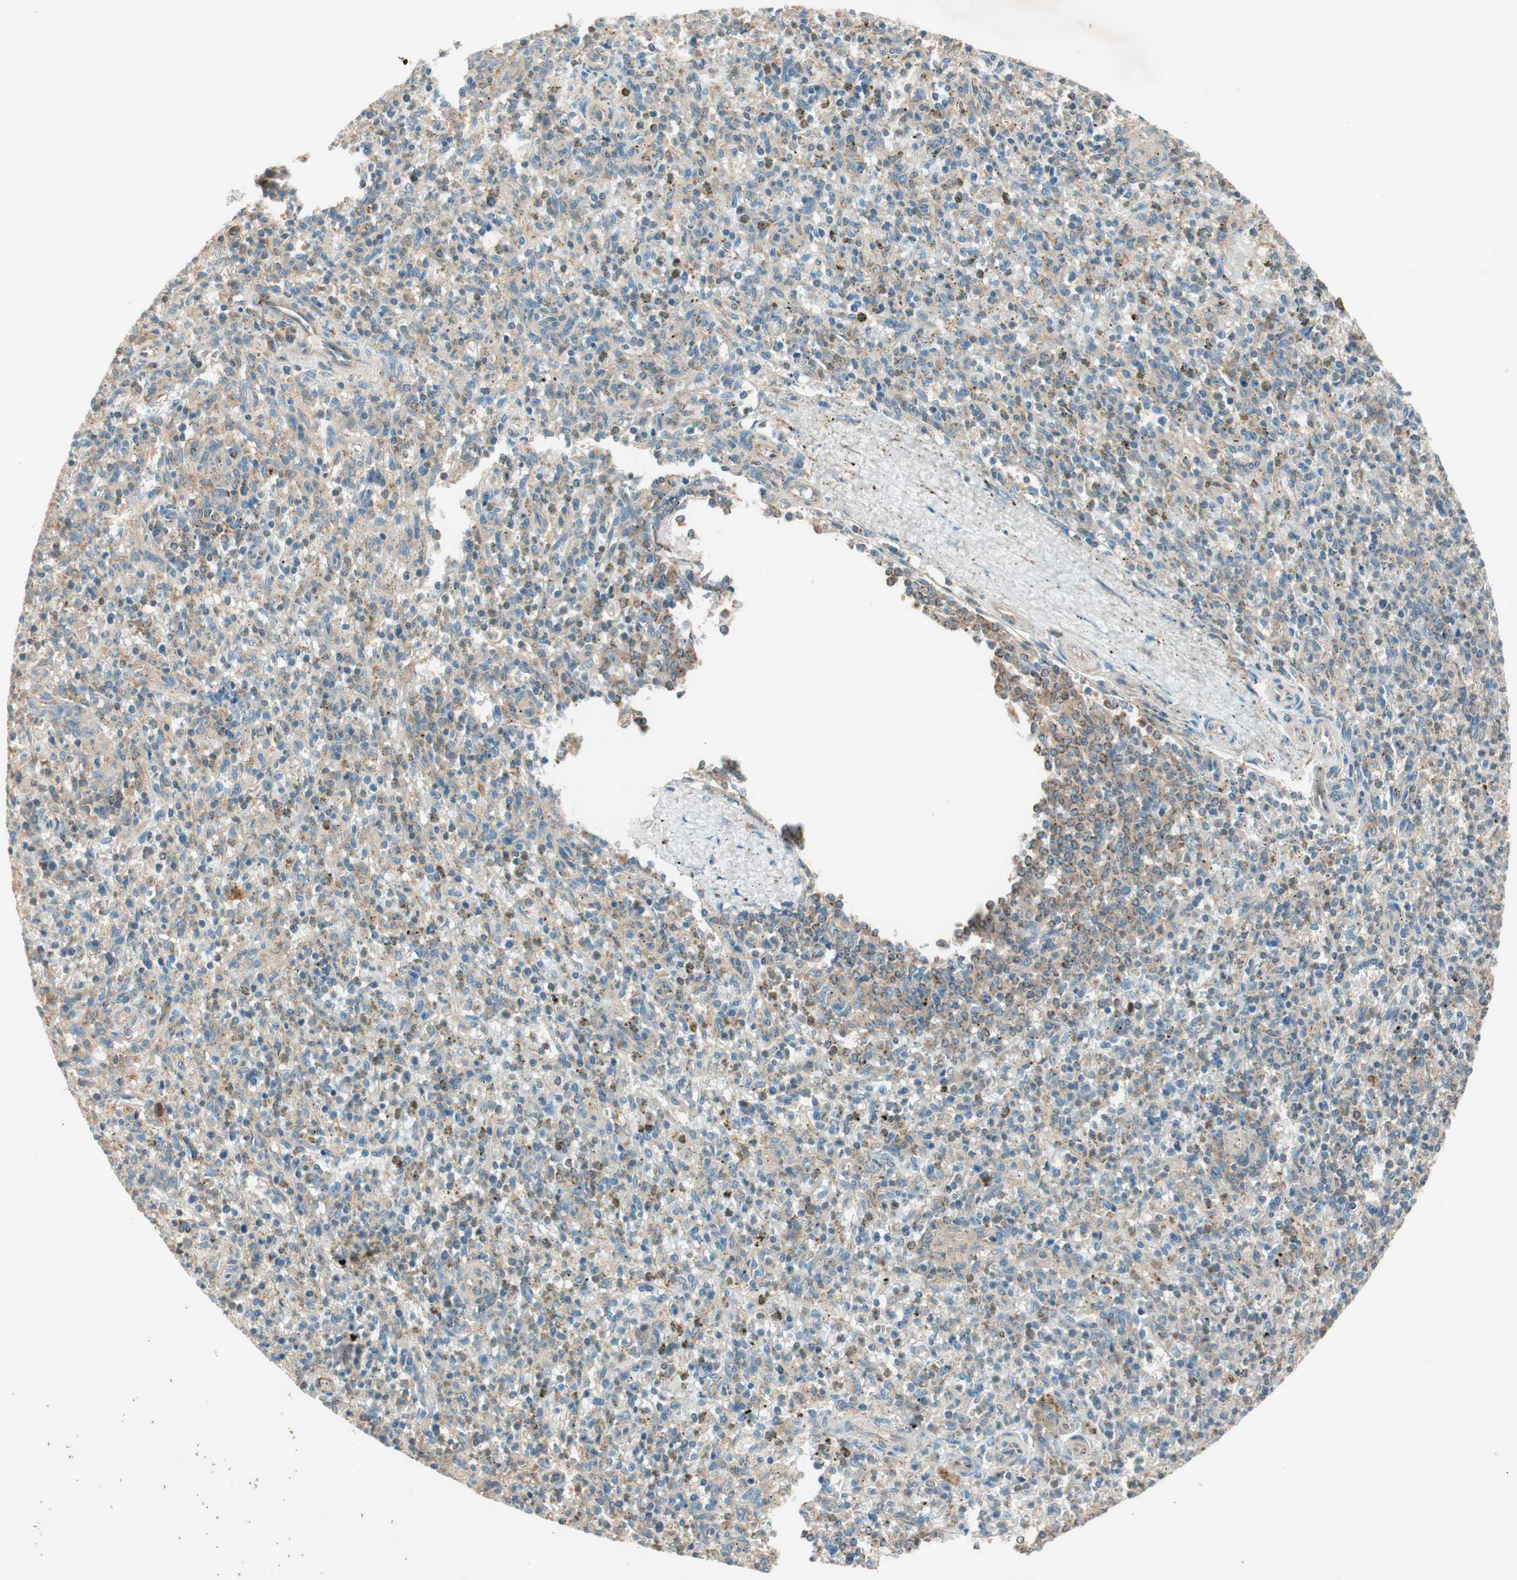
{"staining": {"intensity": "moderate", "quantity": "25%-75%", "location": "cytoplasmic/membranous"}, "tissue": "spleen", "cell_type": "Cells in red pulp", "image_type": "normal", "snomed": [{"axis": "morphology", "description": "Normal tissue, NOS"}, {"axis": "topography", "description": "Spleen"}], "caption": "DAB immunohistochemical staining of normal spleen shows moderate cytoplasmic/membranous protein expression in approximately 25%-75% of cells in red pulp.", "gene": "CC2D1A", "patient": {"sex": "male", "age": 72}}